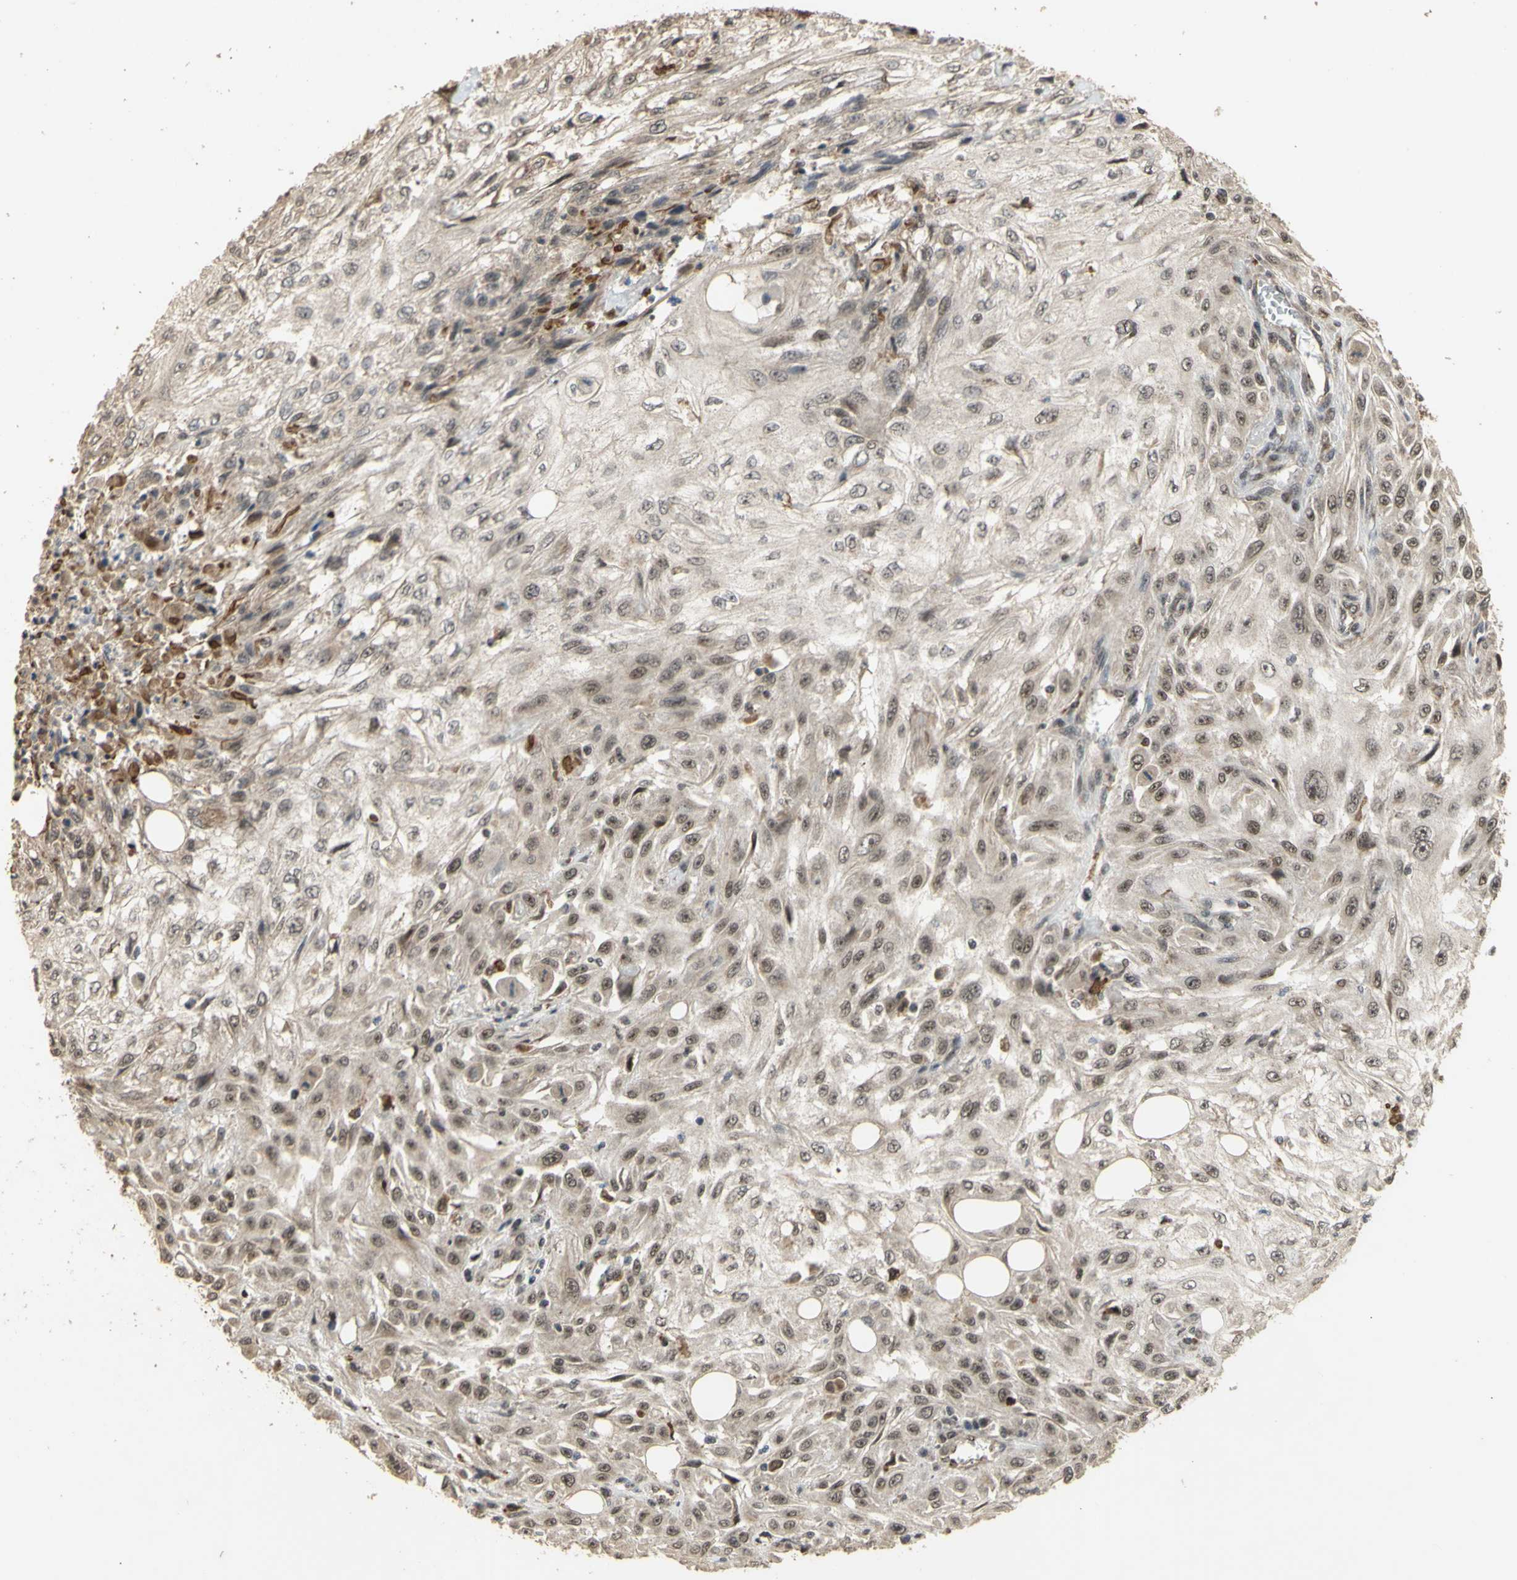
{"staining": {"intensity": "weak", "quantity": ">75%", "location": "cytoplasmic/membranous,nuclear"}, "tissue": "skin cancer", "cell_type": "Tumor cells", "image_type": "cancer", "snomed": [{"axis": "morphology", "description": "Squamous cell carcinoma, NOS"}, {"axis": "topography", "description": "Skin"}], "caption": "Human skin cancer (squamous cell carcinoma) stained with a protein marker shows weak staining in tumor cells.", "gene": "GTF2E2", "patient": {"sex": "male", "age": 75}}